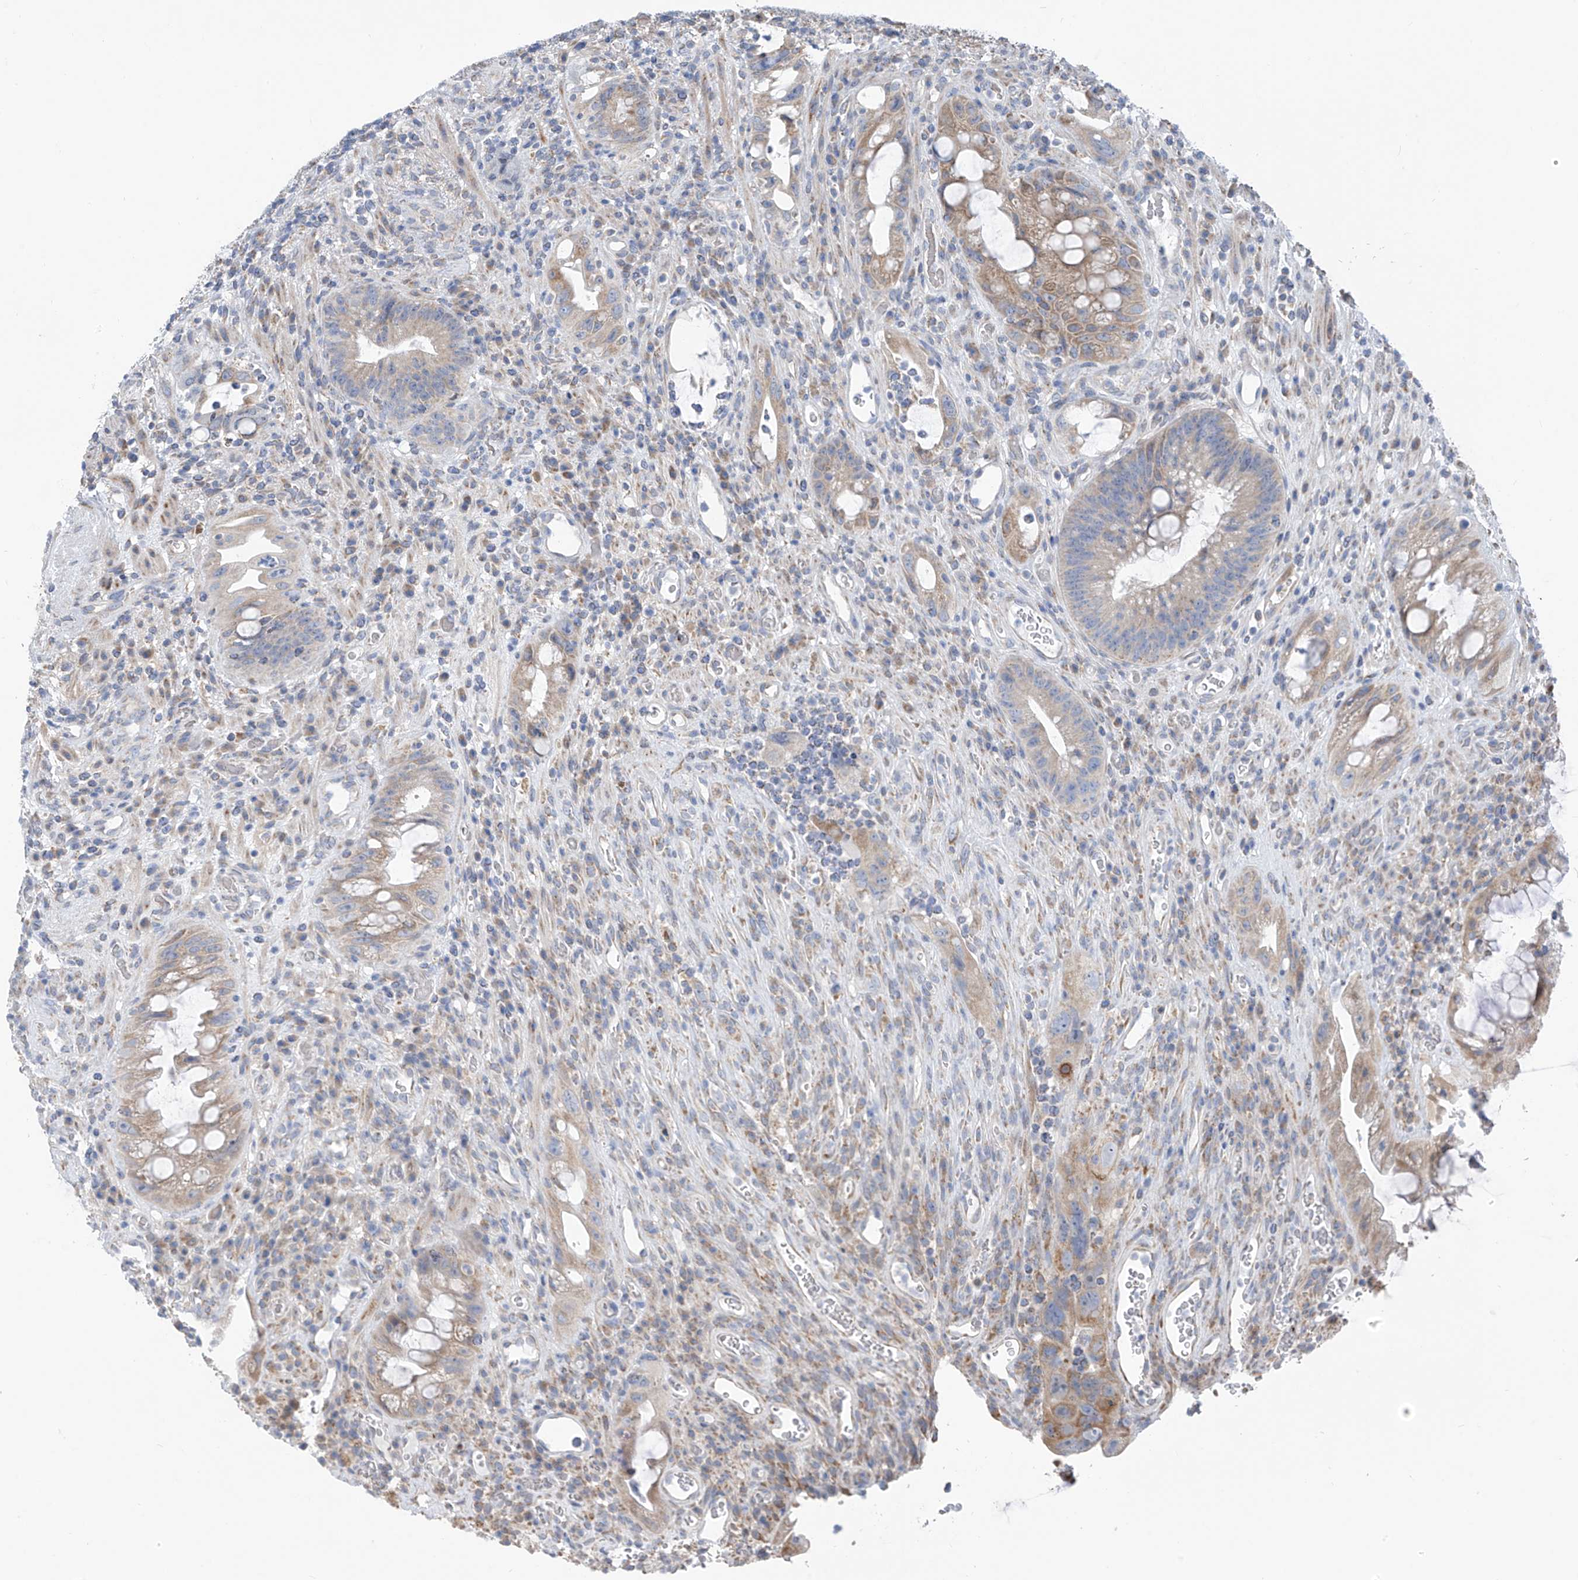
{"staining": {"intensity": "moderate", "quantity": "25%-75%", "location": "cytoplasmic/membranous"}, "tissue": "colorectal cancer", "cell_type": "Tumor cells", "image_type": "cancer", "snomed": [{"axis": "morphology", "description": "Adenocarcinoma, NOS"}, {"axis": "topography", "description": "Rectum"}], "caption": "Approximately 25%-75% of tumor cells in human colorectal cancer (adenocarcinoma) reveal moderate cytoplasmic/membranous protein positivity as visualized by brown immunohistochemical staining.", "gene": "EOMES", "patient": {"sex": "male", "age": 59}}